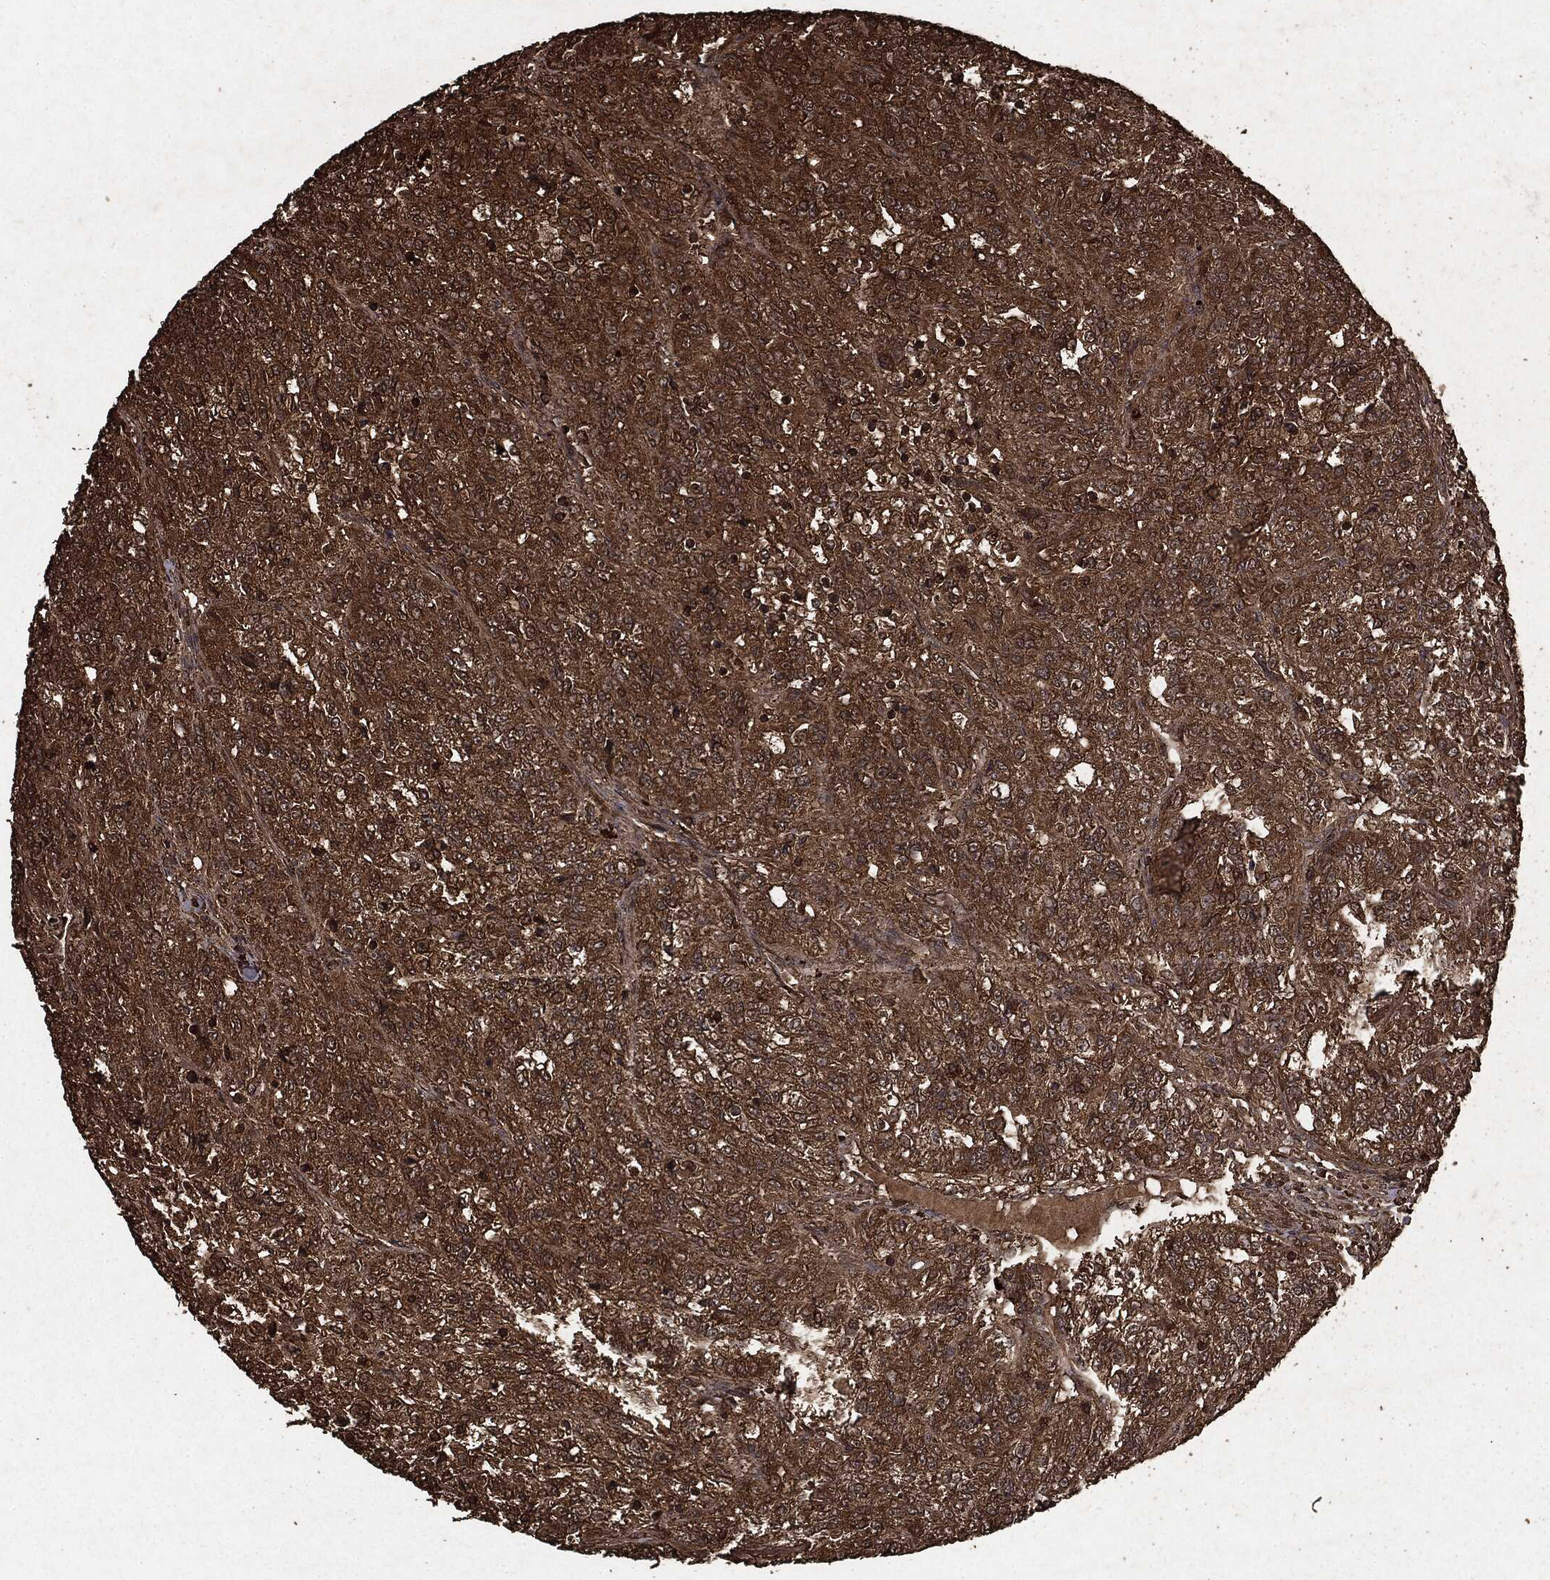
{"staining": {"intensity": "strong", "quantity": ">75%", "location": "cytoplasmic/membranous"}, "tissue": "renal cancer", "cell_type": "Tumor cells", "image_type": "cancer", "snomed": [{"axis": "morphology", "description": "Adenocarcinoma, NOS"}, {"axis": "topography", "description": "Kidney"}], "caption": "Human renal adenocarcinoma stained for a protein (brown) displays strong cytoplasmic/membranous positive staining in approximately >75% of tumor cells.", "gene": "ARAF", "patient": {"sex": "female", "age": 63}}